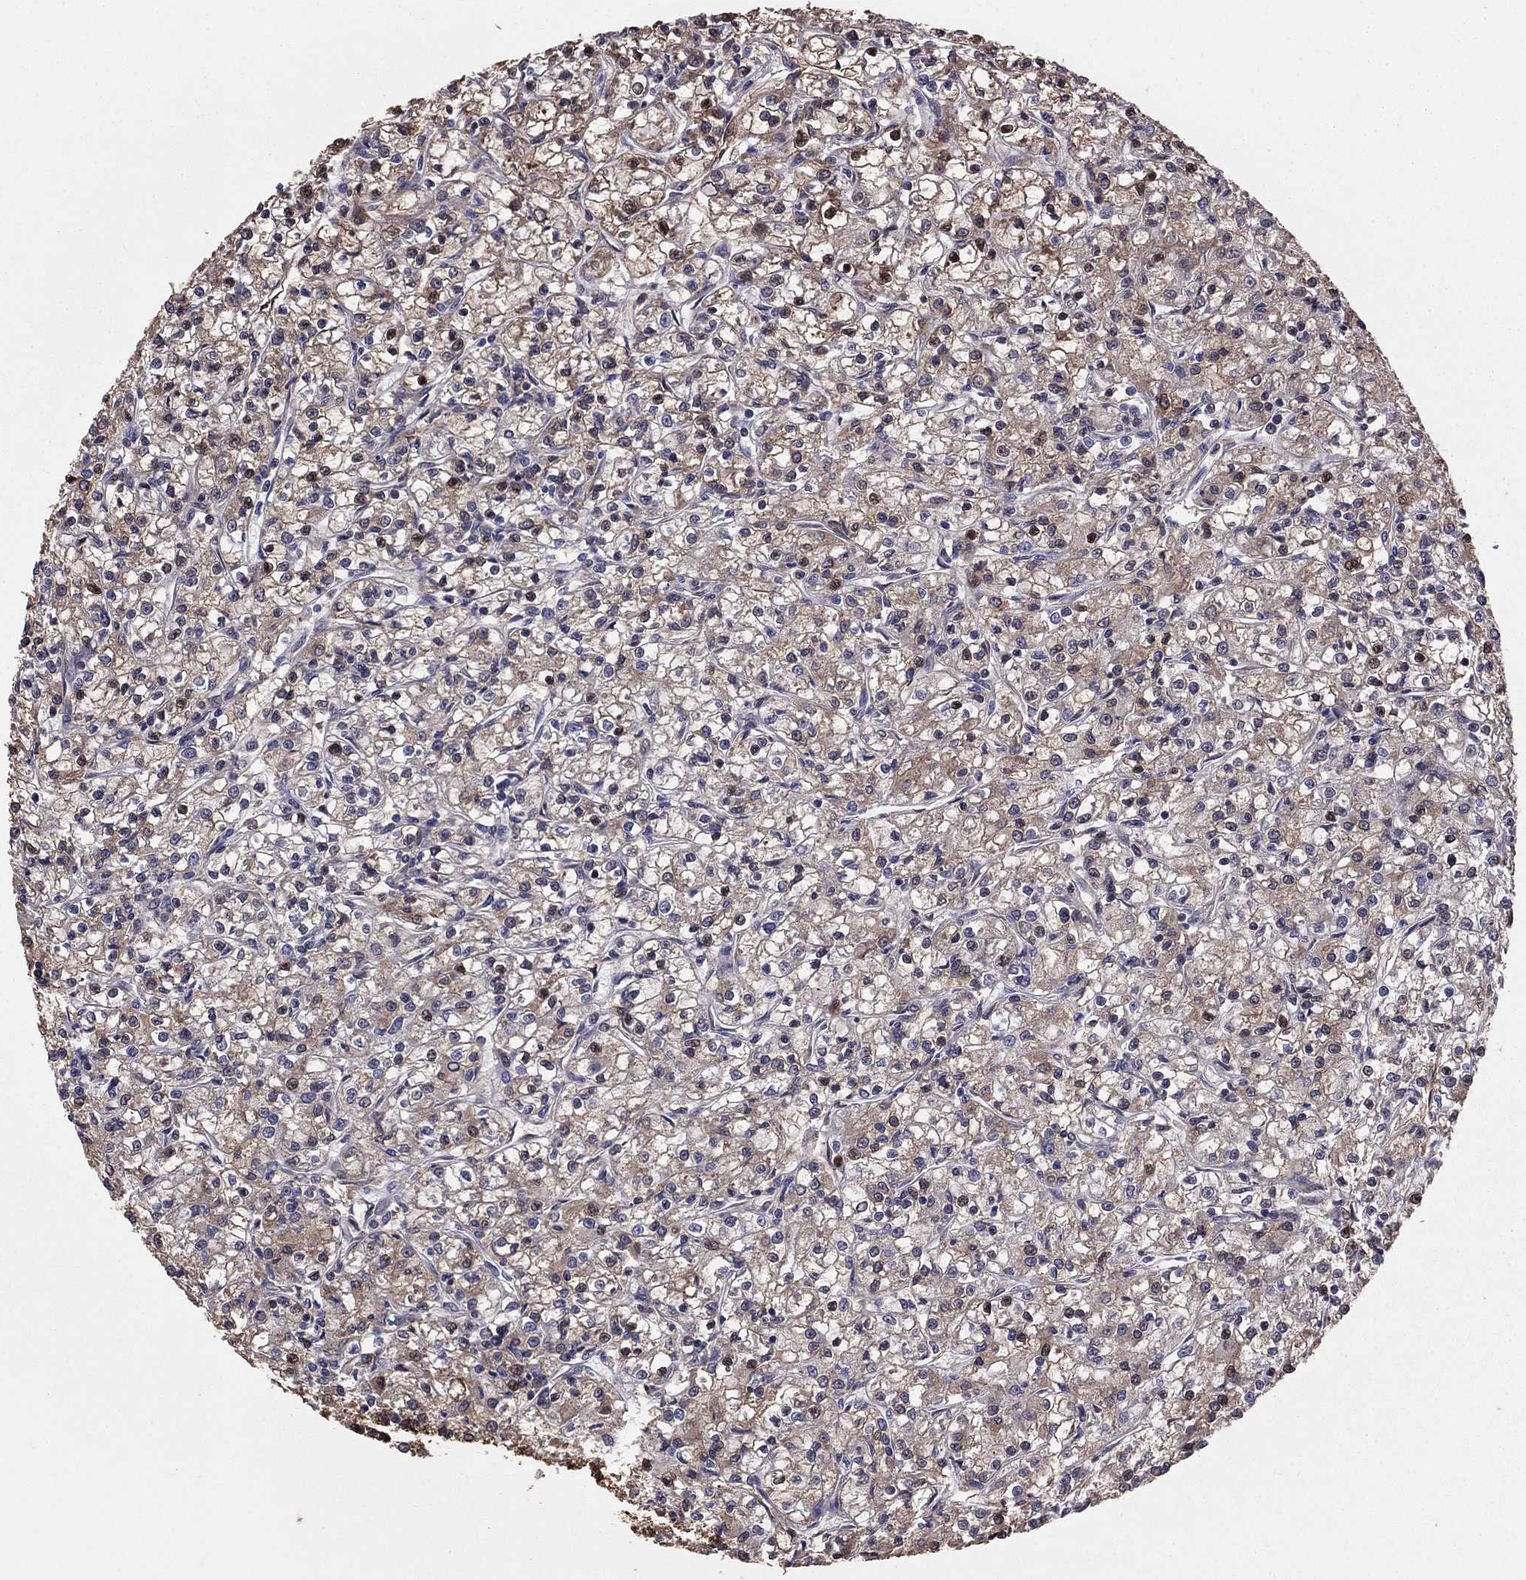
{"staining": {"intensity": "negative", "quantity": "none", "location": "none"}, "tissue": "renal cancer", "cell_type": "Tumor cells", "image_type": "cancer", "snomed": [{"axis": "morphology", "description": "Adenocarcinoma, NOS"}, {"axis": "topography", "description": "Kidney"}], "caption": "High magnification brightfield microscopy of renal adenocarcinoma stained with DAB (3,3'-diaminobenzidine) (brown) and counterstained with hematoxylin (blue): tumor cells show no significant positivity.", "gene": "GYG1", "patient": {"sex": "female", "age": 59}}